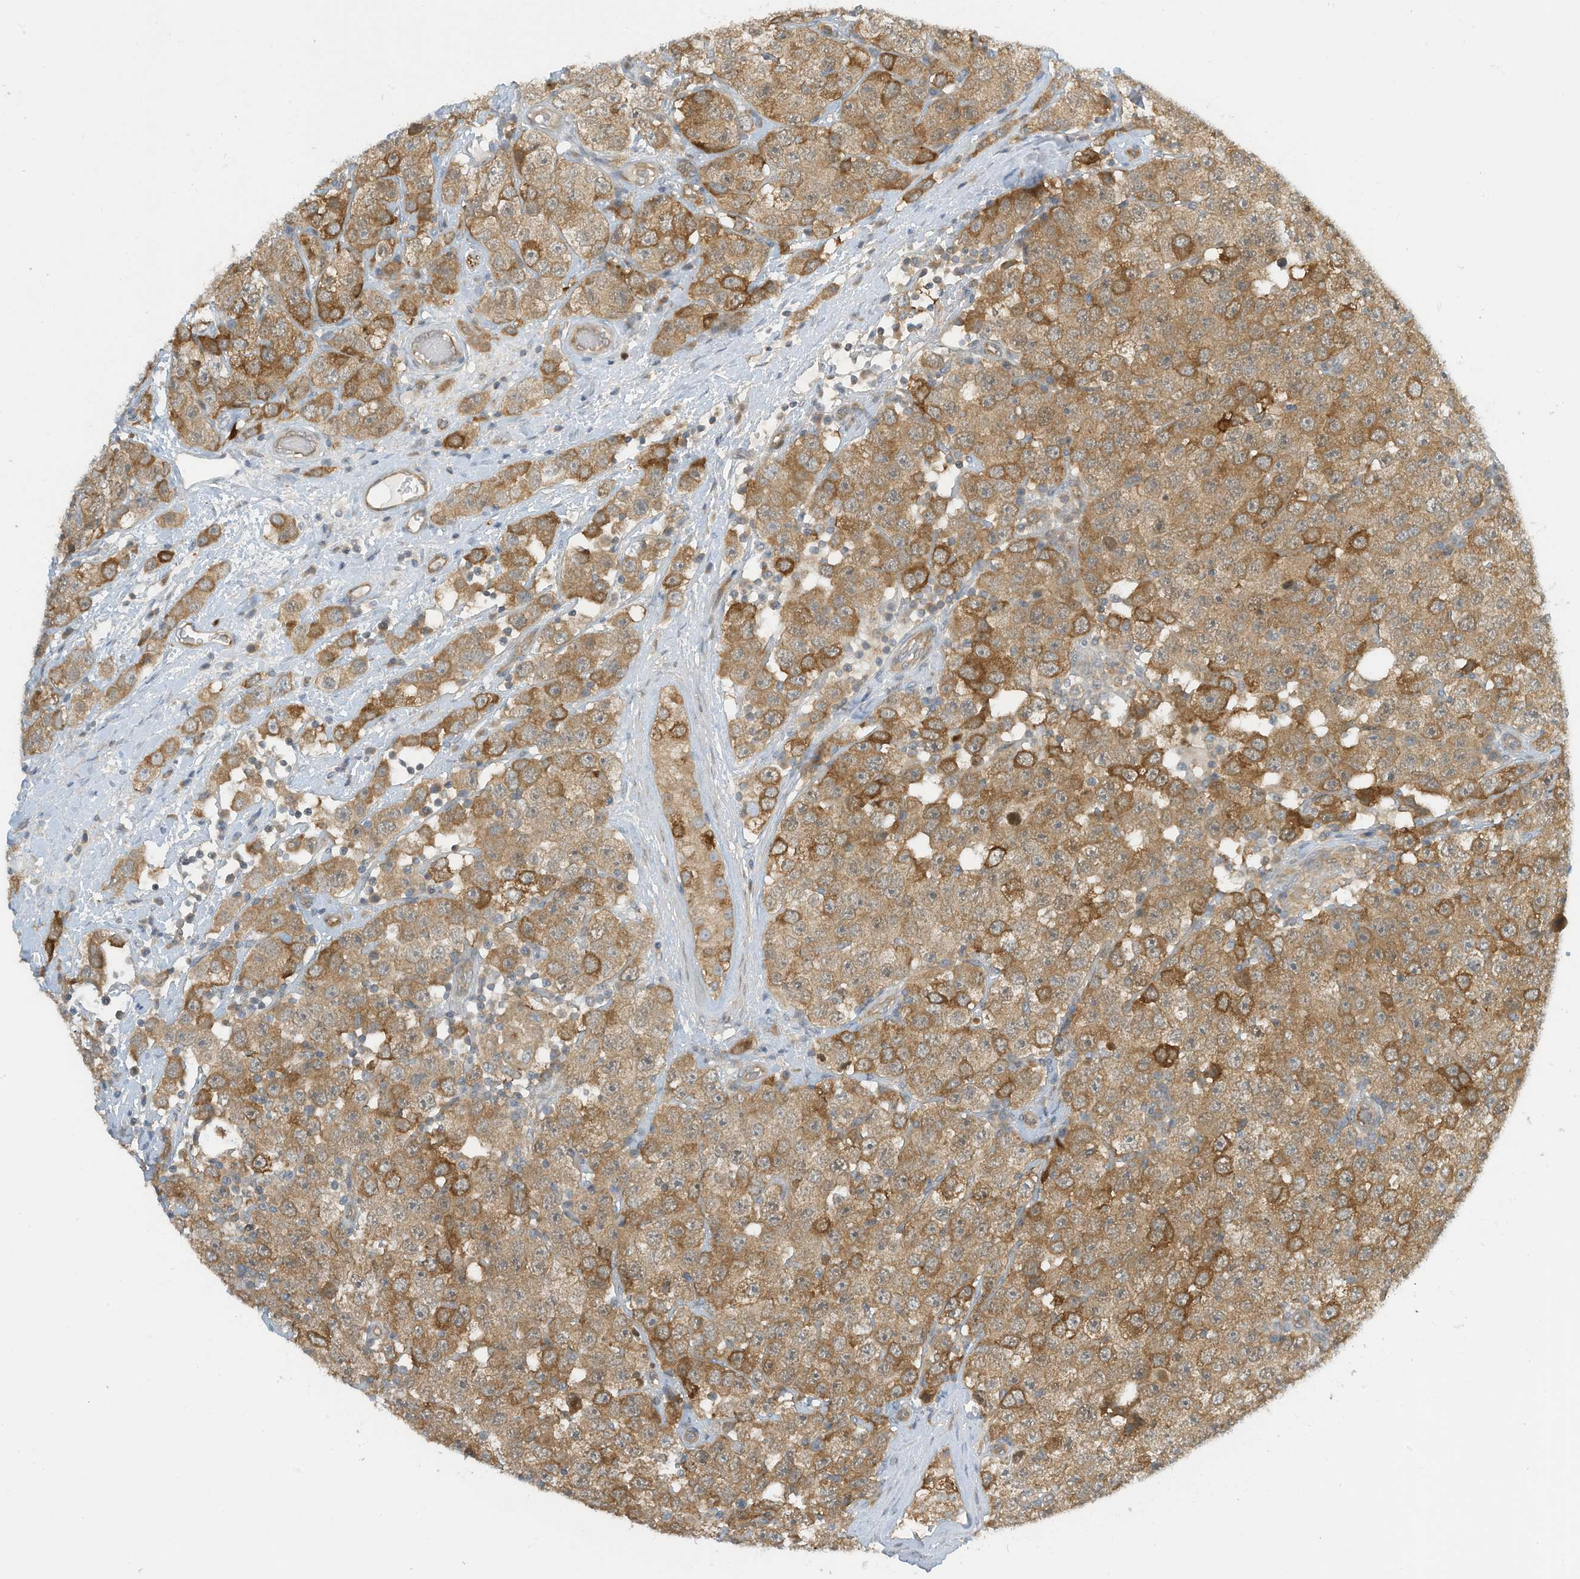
{"staining": {"intensity": "moderate", "quantity": ">75%", "location": "cytoplasmic/membranous"}, "tissue": "testis cancer", "cell_type": "Tumor cells", "image_type": "cancer", "snomed": [{"axis": "morphology", "description": "Seminoma, NOS"}, {"axis": "topography", "description": "Testis"}], "caption": "Testis seminoma stained for a protein (brown) exhibits moderate cytoplasmic/membranous positive staining in about >75% of tumor cells.", "gene": "FSD1L", "patient": {"sex": "male", "age": 28}}